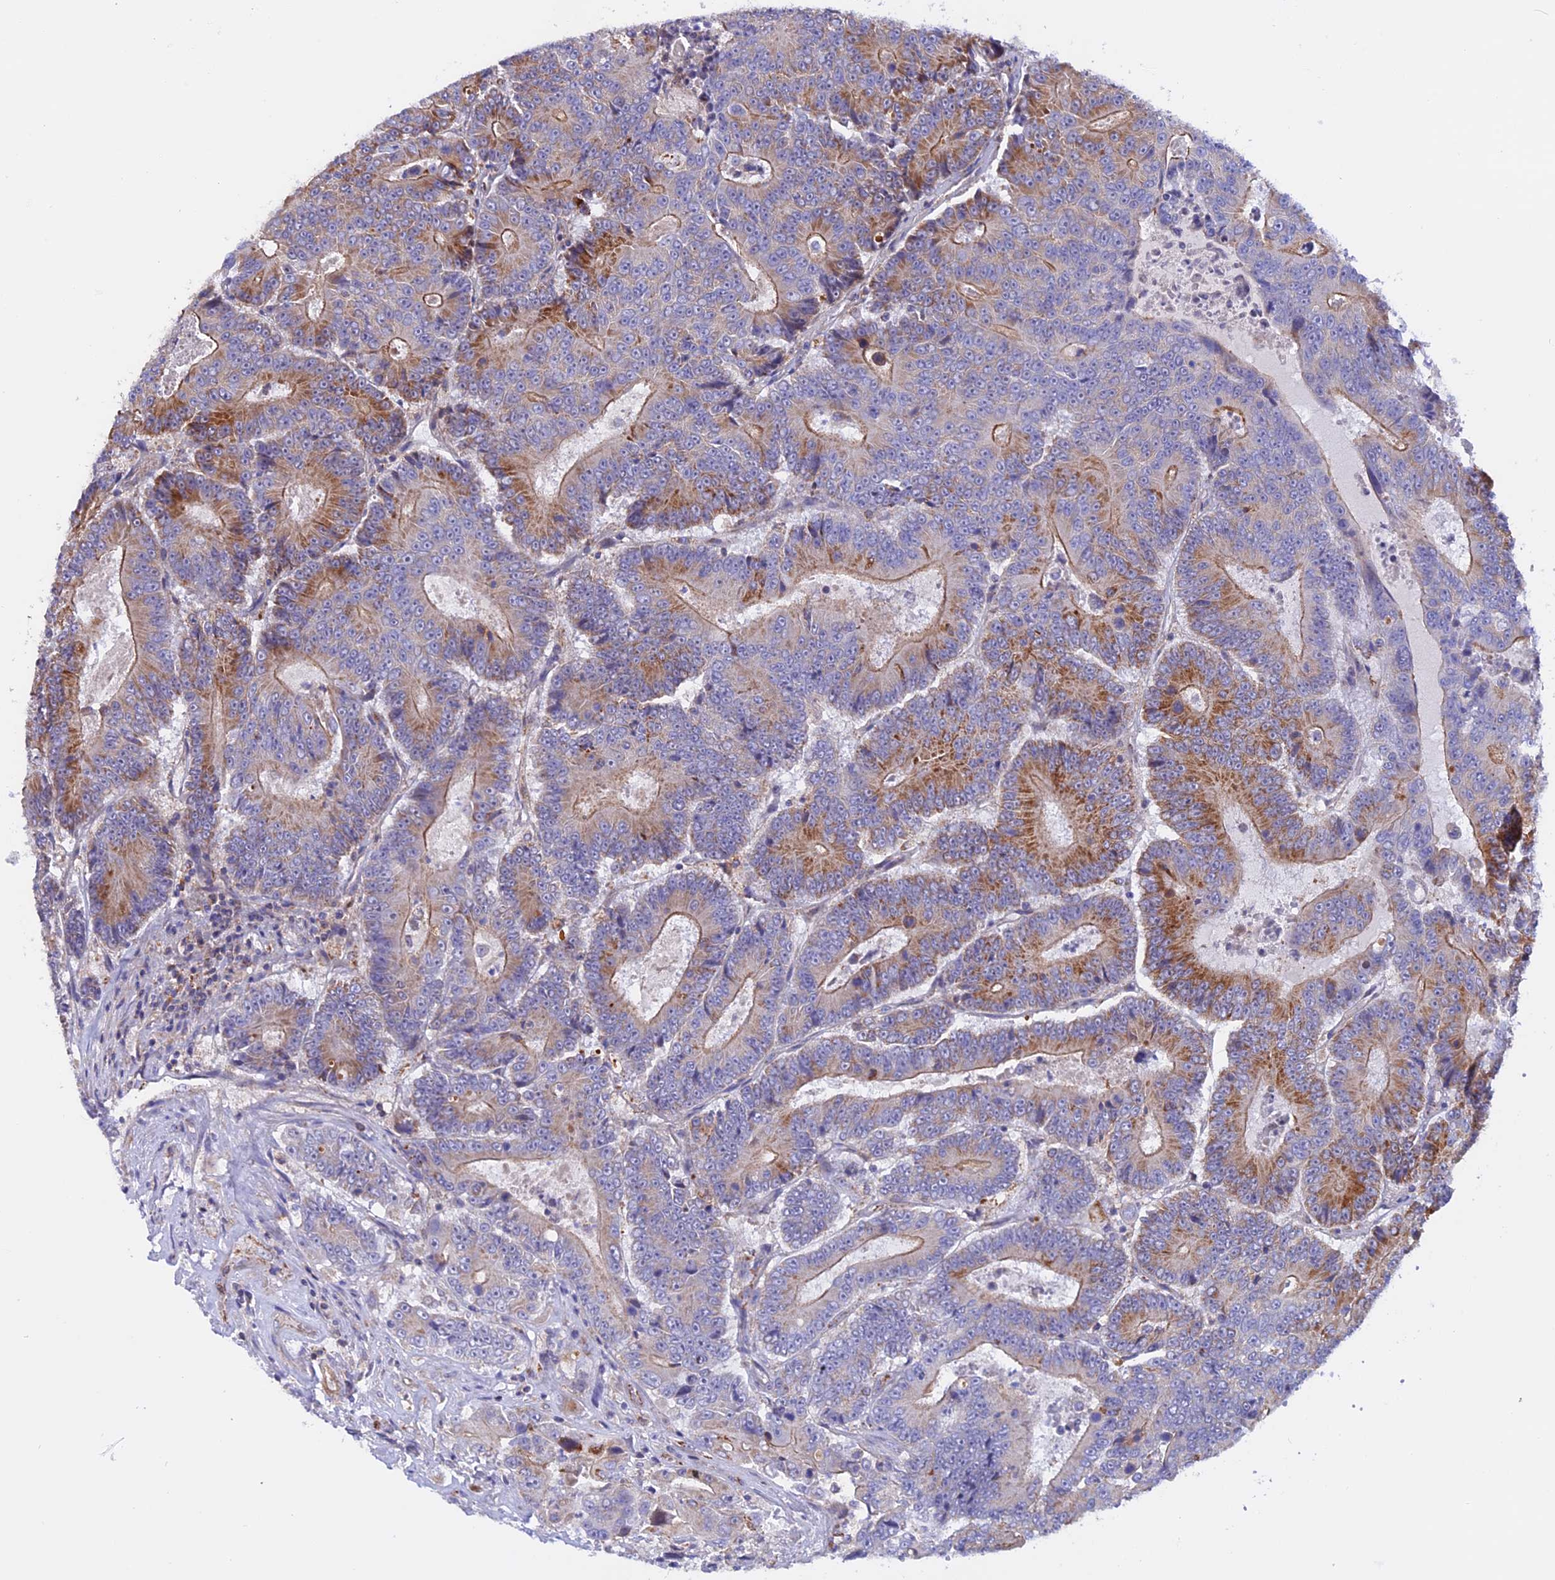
{"staining": {"intensity": "moderate", "quantity": "25%-75%", "location": "cytoplasmic/membranous"}, "tissue": "colorectal cancer", "cell_type": "Tumor cells", "image_type": "cancer", "snomed": [{"axis": "morphology", "description": "Adenocarcinoma, NOS"}, {"axis": "topography", "description": "Colon"}], "caption": "Human adenocarcinoma (colorectal) stained with a protein marker exhibits moderate staining in tumor cells.", "gene": "GCDH", "patient": {"sex": "male", "age": 83}}